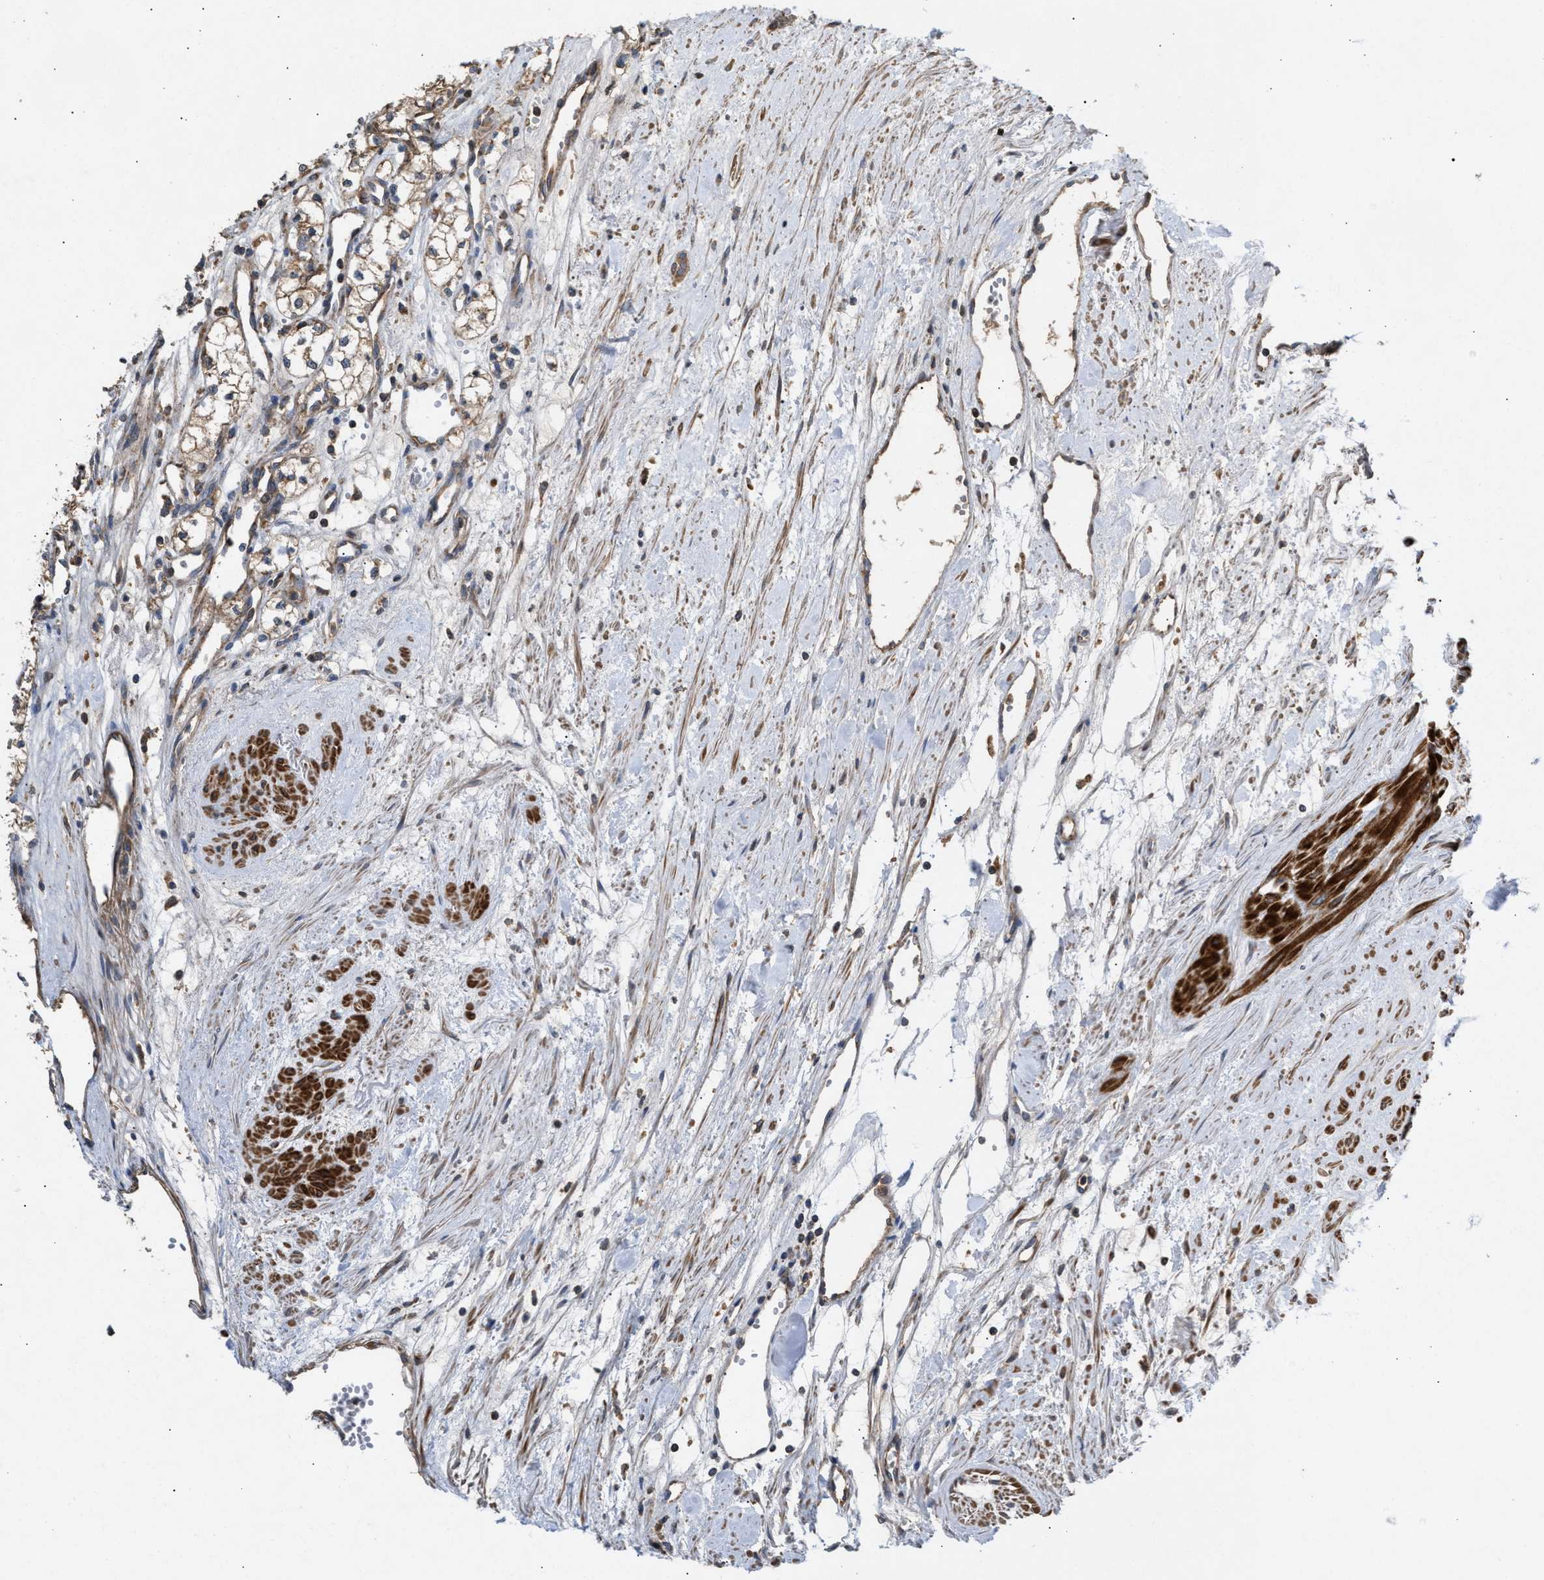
{"staining": {"intensity": "moderate", "quantity": ">75%", "location": "cytoplasmic/membranous"}, "tissue": "renal cancer", "cell_type": "Tumor cells", "image_type": "cancer", "snomed": [{"axis": "morphology", "description": "Adenocarcinoma, NOS"}, {"axis": "topography", "description": "Kidney"}], "caption": "Brown immunohistochemical staining in renal adenocarcinoma reveals moderate cytoplasmic/membranous staining in approximately >75% of tumor cells. The staining was performed using DAB to visualize the protein expression in brown, while the nuclei were stained in blue with hematoxylin (Magnification: 20x).", "gene": "TACO1", "patient": {"sex": "male", "age": 59}}